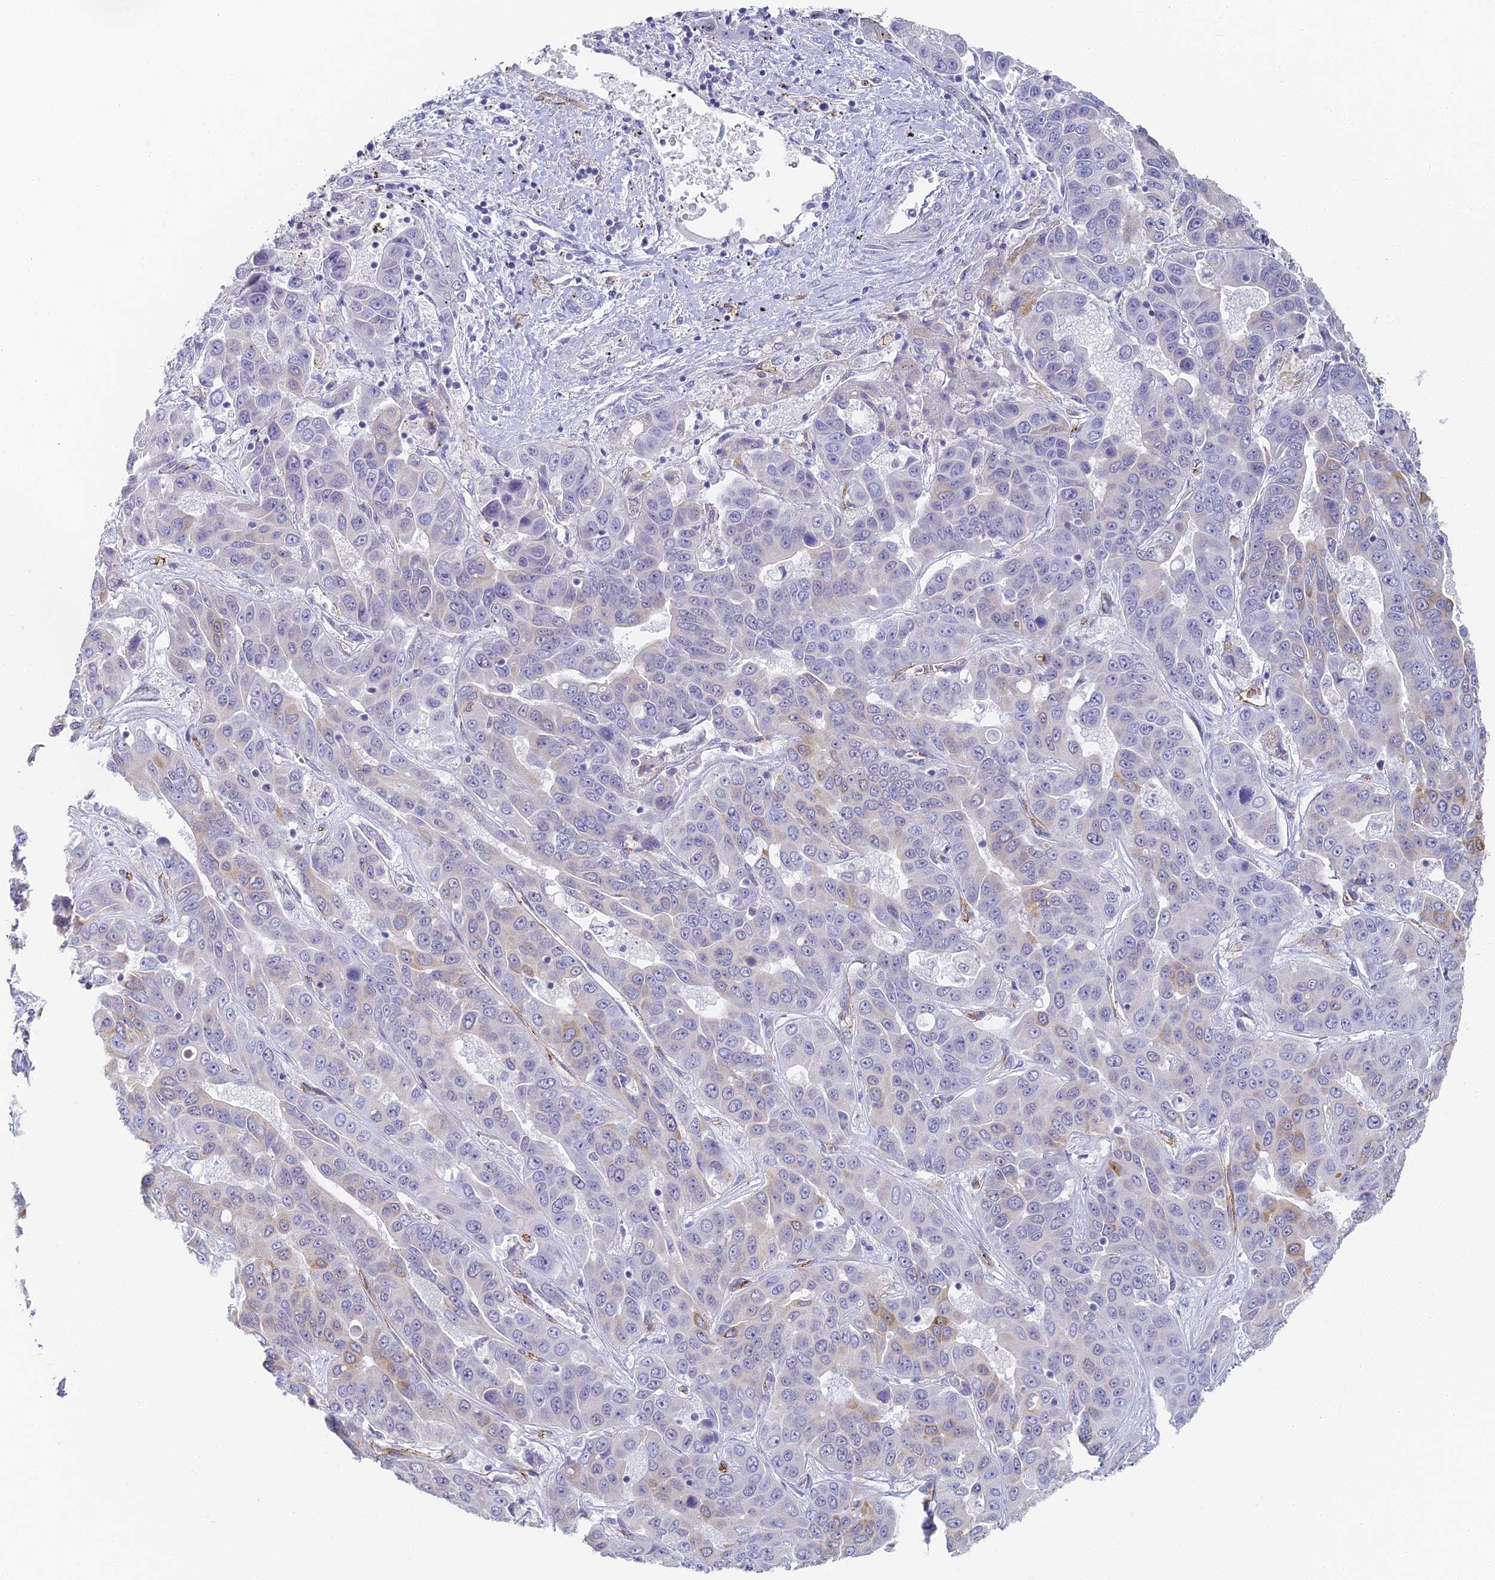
{"staining": {"intensity": "moderate", "quantity": "<25%", "location": "cytoplasmic/membranous"}, "tissue": "liver cancer", "cell_type": "Tumor cells", "image_type": "cancer", "snomed": [{"axis": "morphology", "description": "Cholangiocarcinoma"}, {"axis": "topography", "description": "Liver"}], "caption": "This photomicrograph shows IHC staining of human liver cholangiocarcinoma, with low moderate cytoplasmic/membranous positivity in approximately <25% of tumor cells.", "gene": "GJA1", "patient": {"sex": "female", "age": 52}}